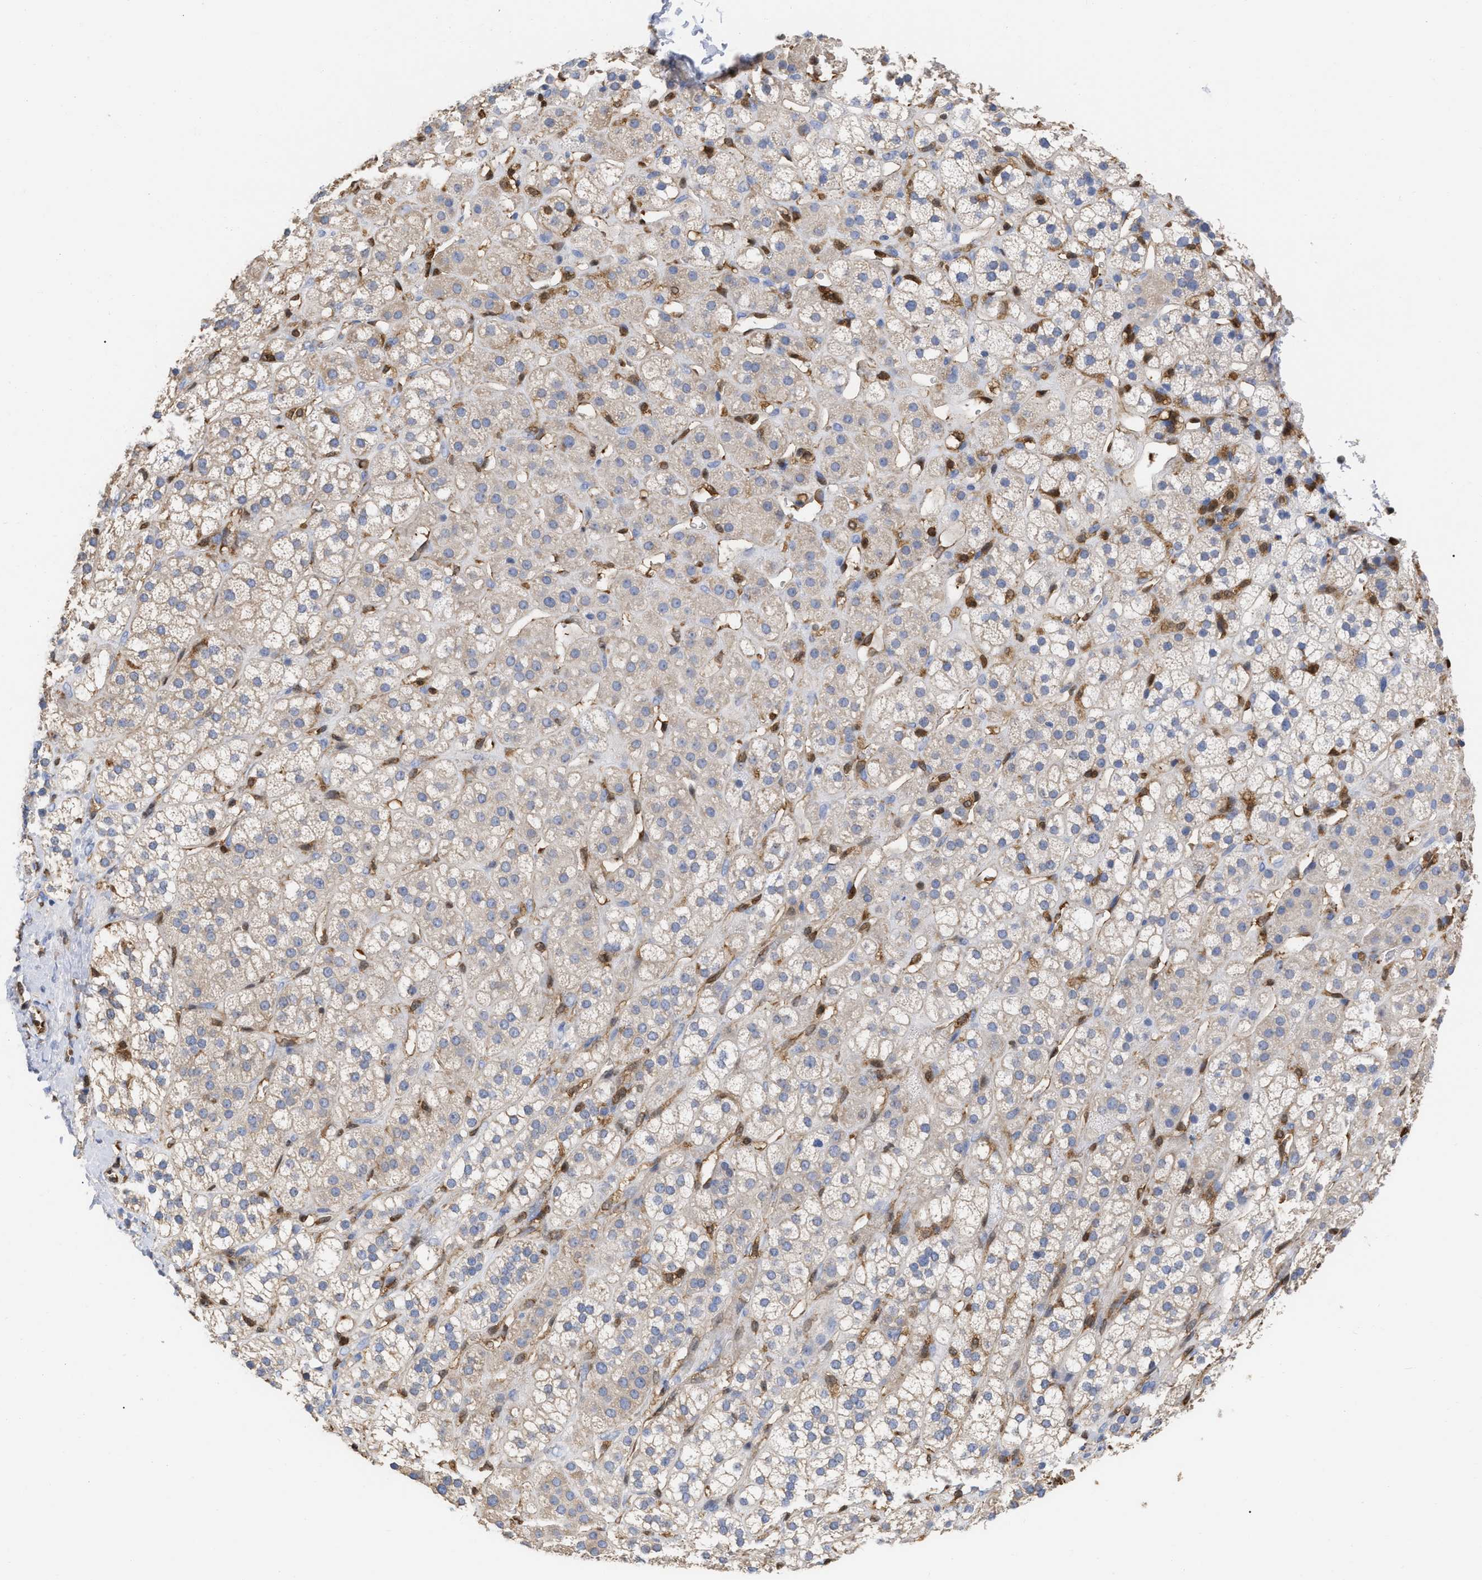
{"staining": {"intensity": "weak", "quantity": ">75%", "location": "cytoplasmic/membranous"}, "tissue": "adrenal gland", "cell_type": "Glandular cells", "image_type": "normal", "snomed": [{"axis": "morphology", "description": "Normal tissue, NOS"}, {"axis": "topography", "description": "Adrenal gland"}], "caption": "This histopathology image exhibits benign adrenal gland stained with immunohistochemistry (IHC) to label a protein in brown. The cytoplasmic/membranous of glandular cells show weak positivity for the protein. Nuclei are counter-stained blue.", "gene": "GIMAP4", "patient": {"sex": "male", "age": 56}}